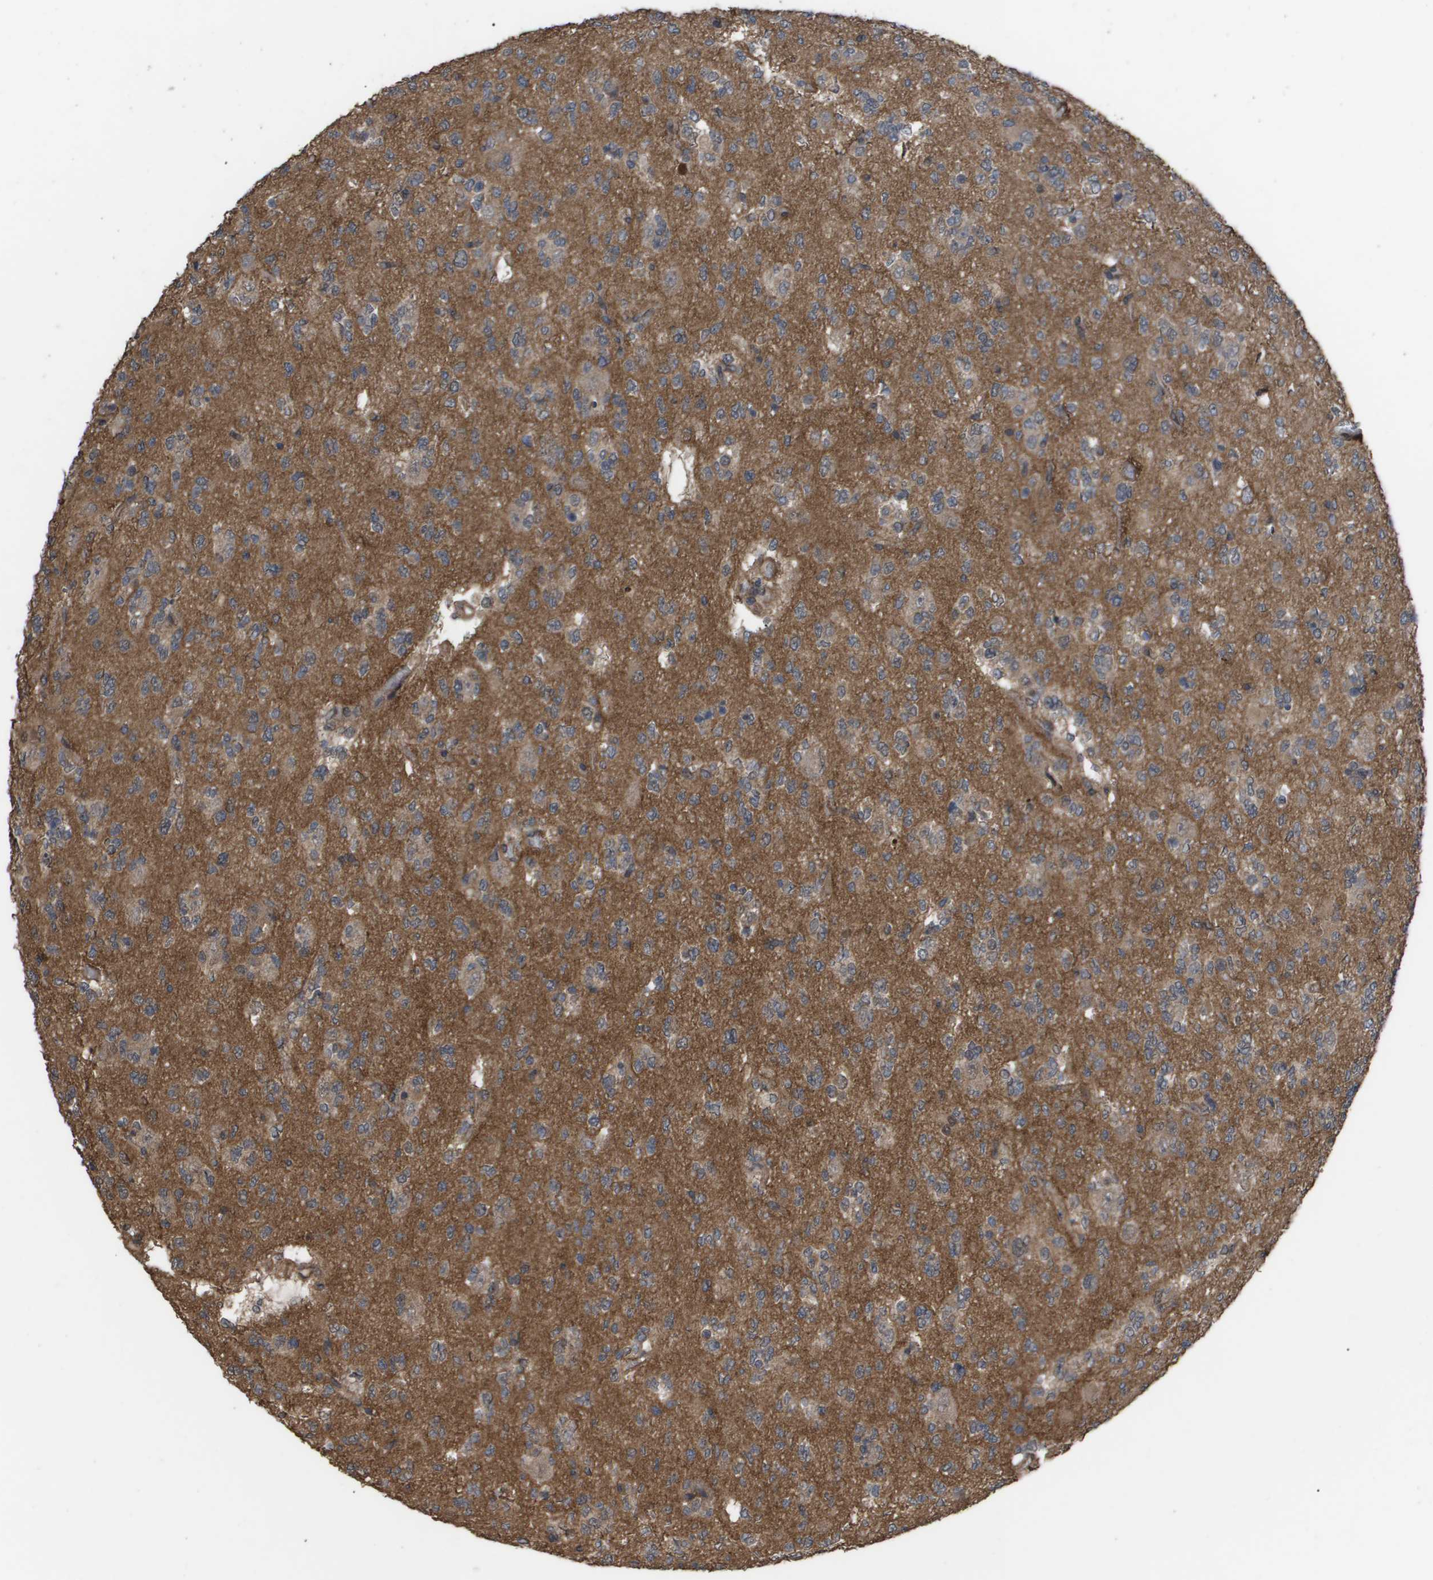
{"staining": {"intensity": "moderate", "quantity": "<25%", "location": "cytoplasmic/membranous"}, "tissue": "glioma", "cell_type": "Tumor cells", "image_type": "cancer", "snomed": [{"axis": "morphology", "description": "Glioma, malignant, Low grade"}, {"axis": "topography", "description": "Brain"}], "caption": "Low-grade glioma (malignant) stained for a protein (brown) displays moderate cytoplasmic/membranous positive positivity in approximately <25% of tumor cells.", "gene": "CUL5", "patient": {"sex": "male", "age": 38}}